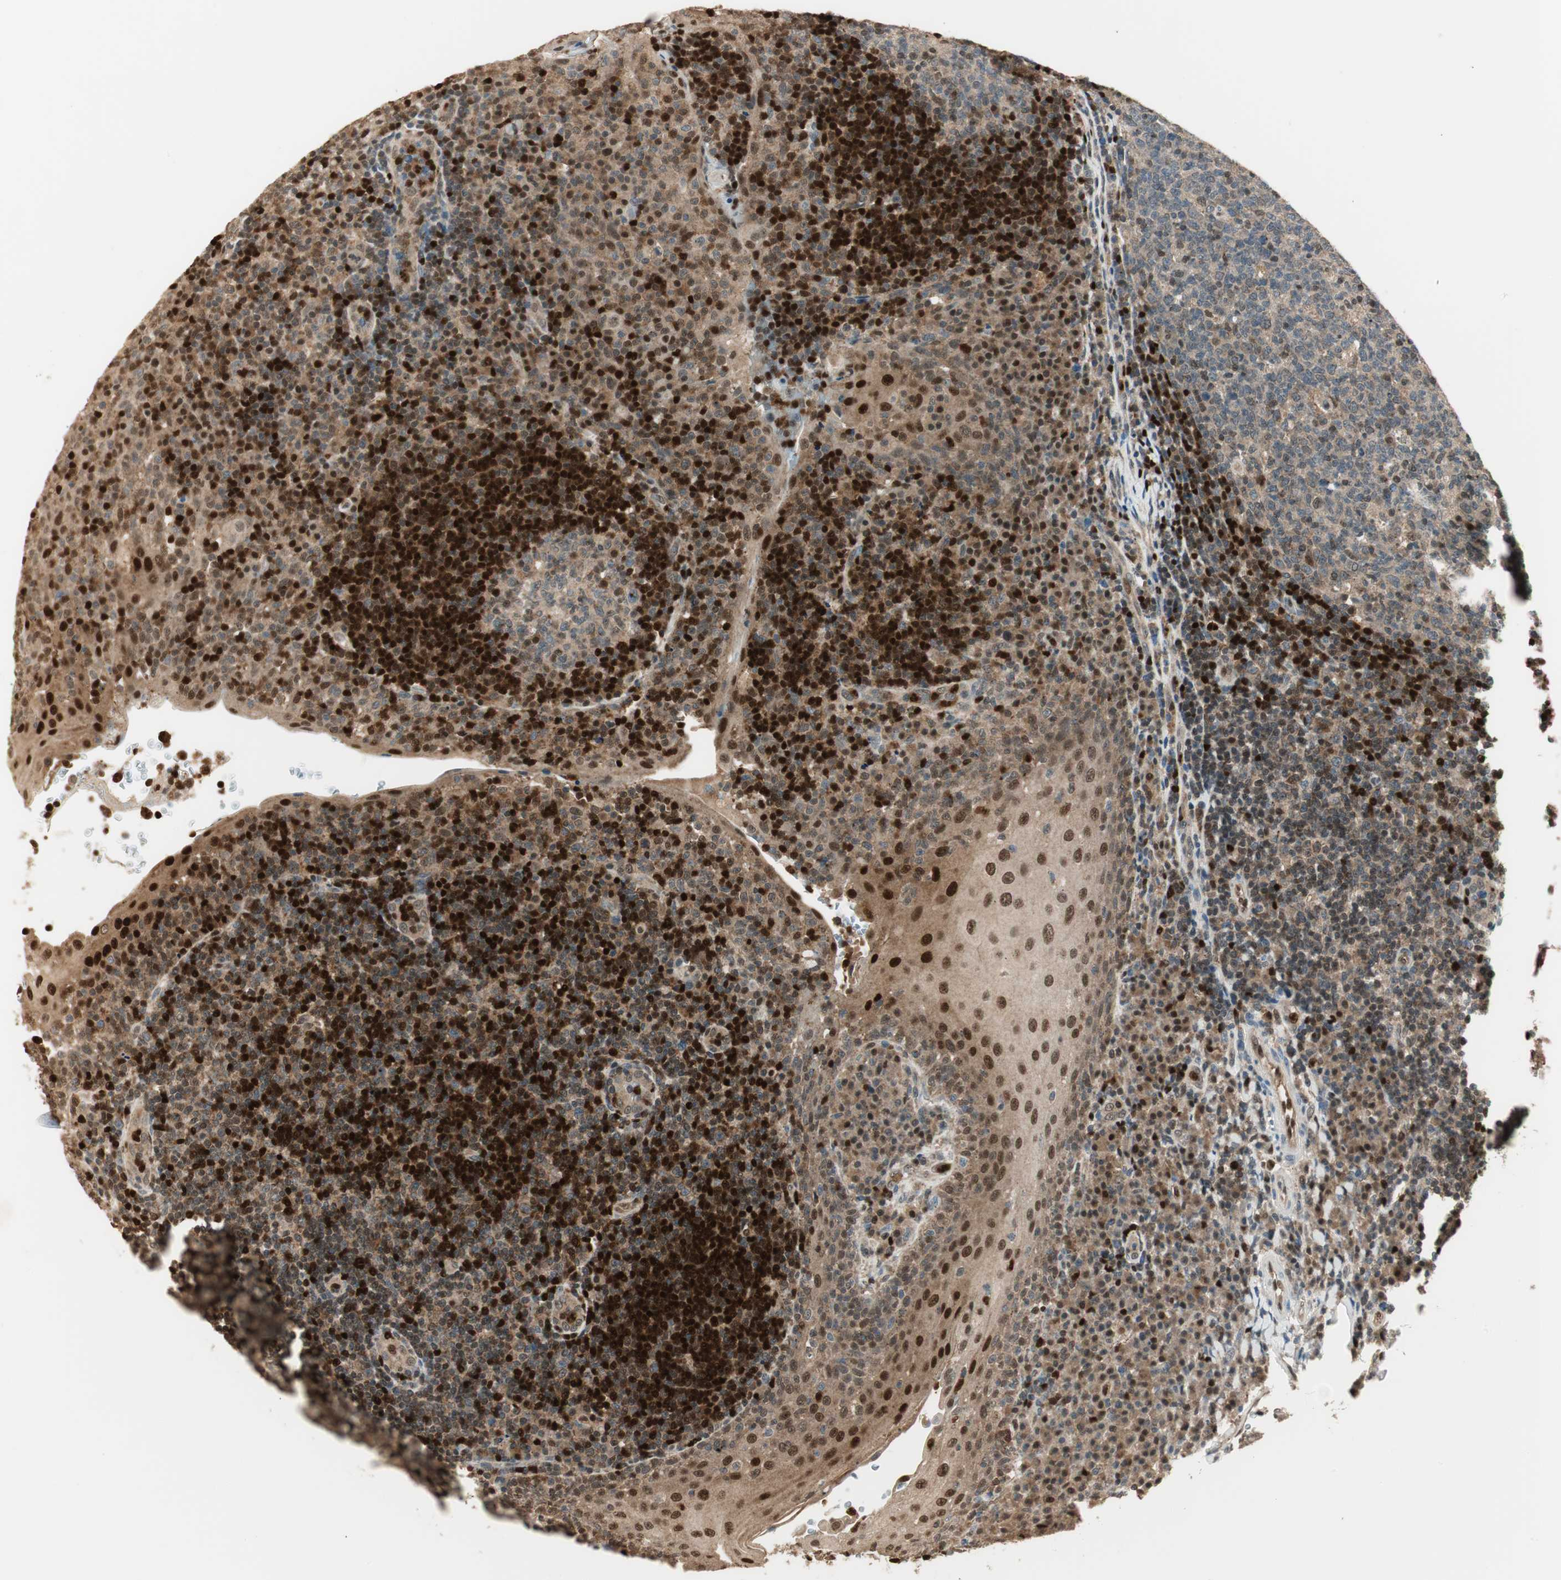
{"staining": {"intensity": "strong", "quantity": "<25%", "location": "nuclear"}, "tissue": "tonsil", "cell_type": "Germinal center cells", "image_type": "normal", "snomed": [{"axis": "morphology", "description": "Normal tissue, NOS"}, {"axis": "topography", "description": "Tonsil"}], "caption": "A high-resolution photomicrograph shows IHC staining of unremarkable tonsil, which reveals strong nuclear expression in approximately <25% of germinal center cells. The staining was performed using DAB (3,3'-diaminobenzidine), with brown indicating positive protein expression. Nuclei are stained blue with hematoxylin.", "gene": "LTA4H", "patient": {"sex": "female", "age": 40}}